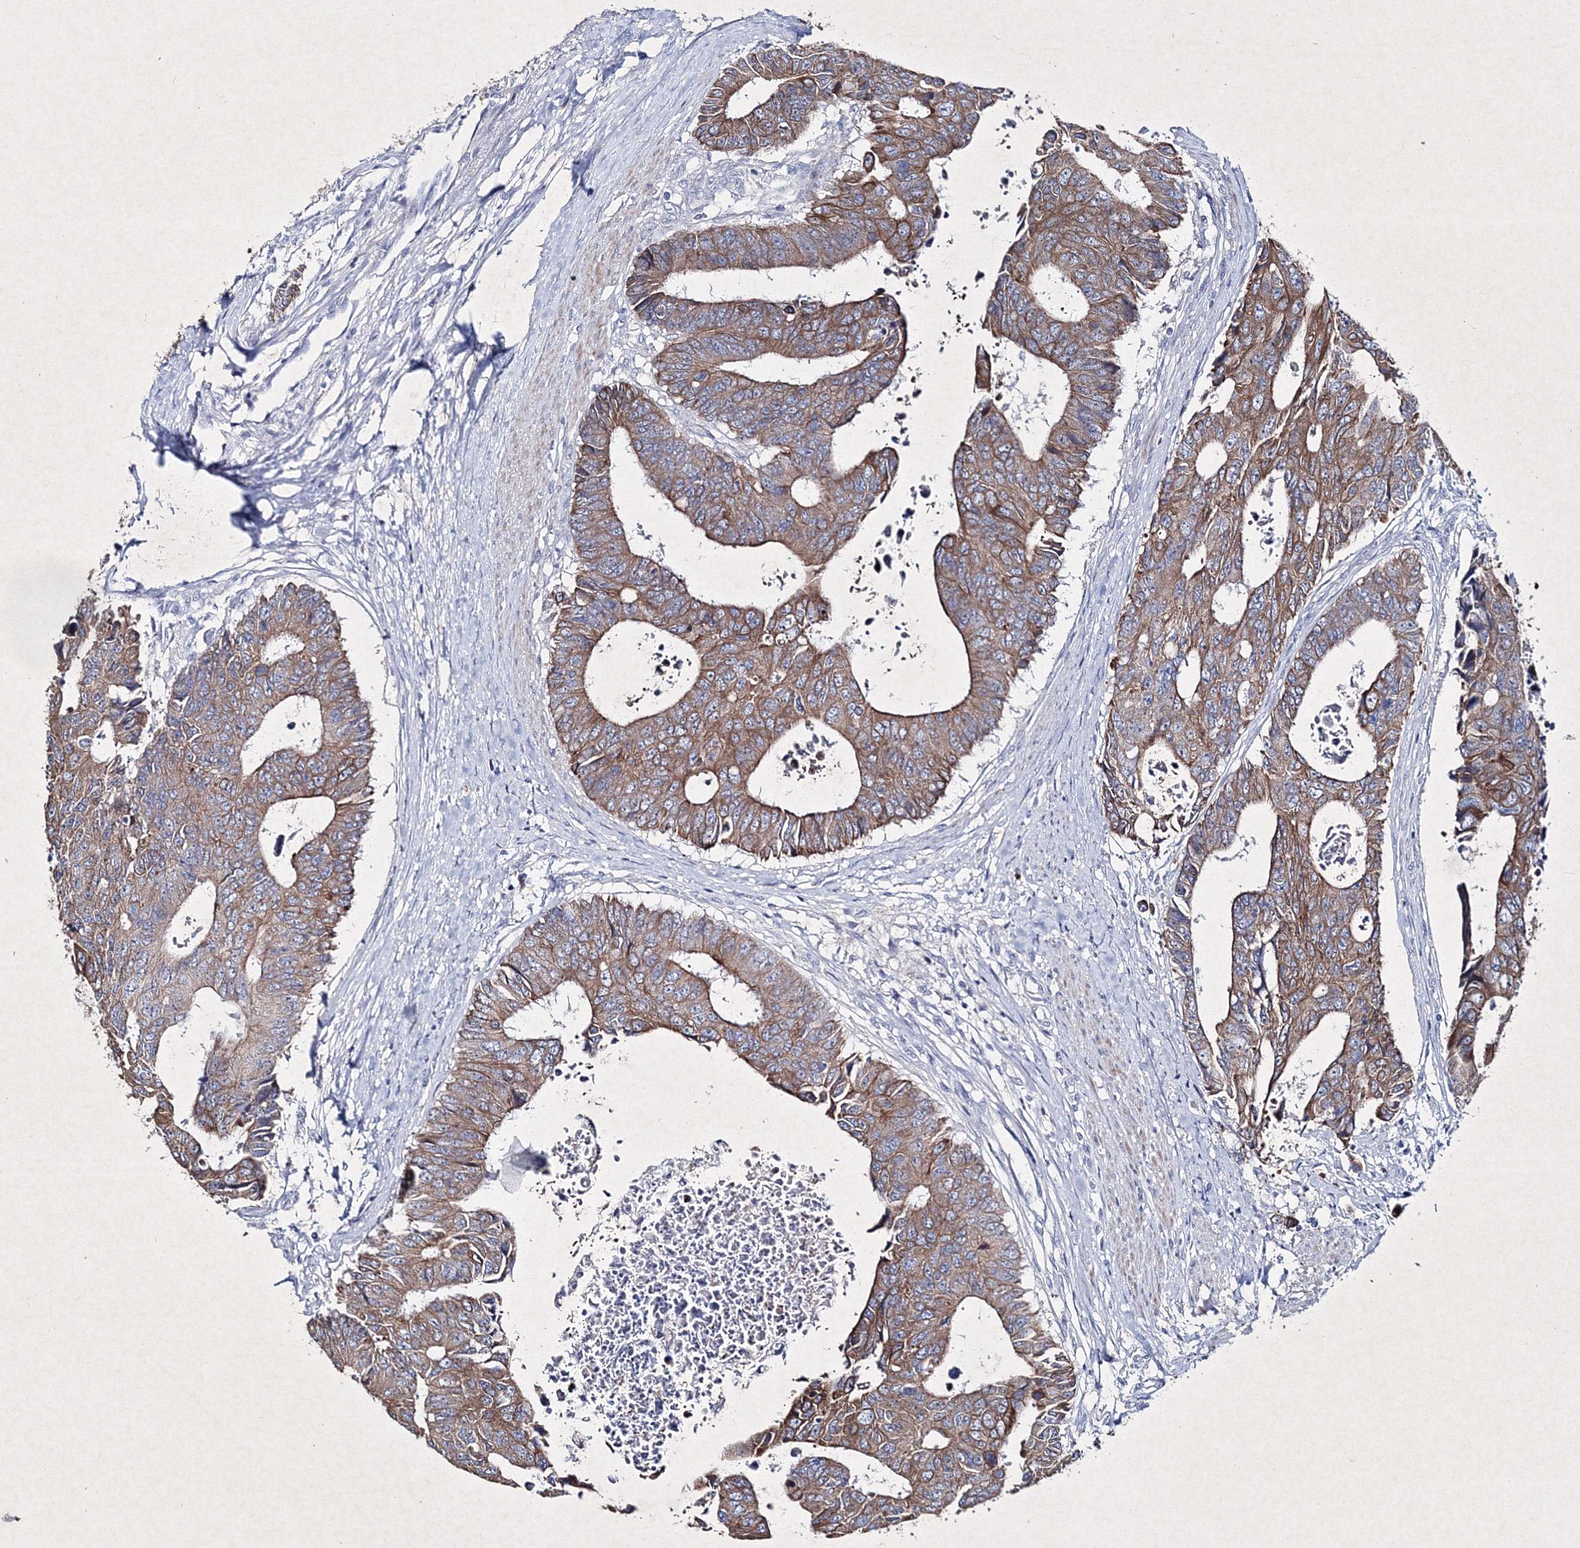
{"staining": {"intensity": "moderate", "quantity": ">75%", "location": "cytoplasmic/membranous"}, "tissue": "colorectal cancer", "cell_type": "Tumor cells", "image_type": "cancer", "snomed": [{"axis": "morphology", "description": "Adenocarcinoma, NOS"}, {"axis": "topography", "description": "Rectum"}], "caption": "A histopathology image showing moderate cytoplasmic/membranous positivity in about >75% of tumor cells in adenocarcinoma (colorectal), as visualized by brown immunohistochemical staining.", "gene": "SMIM29", "patient": {"sex": "male", "age": 84}}